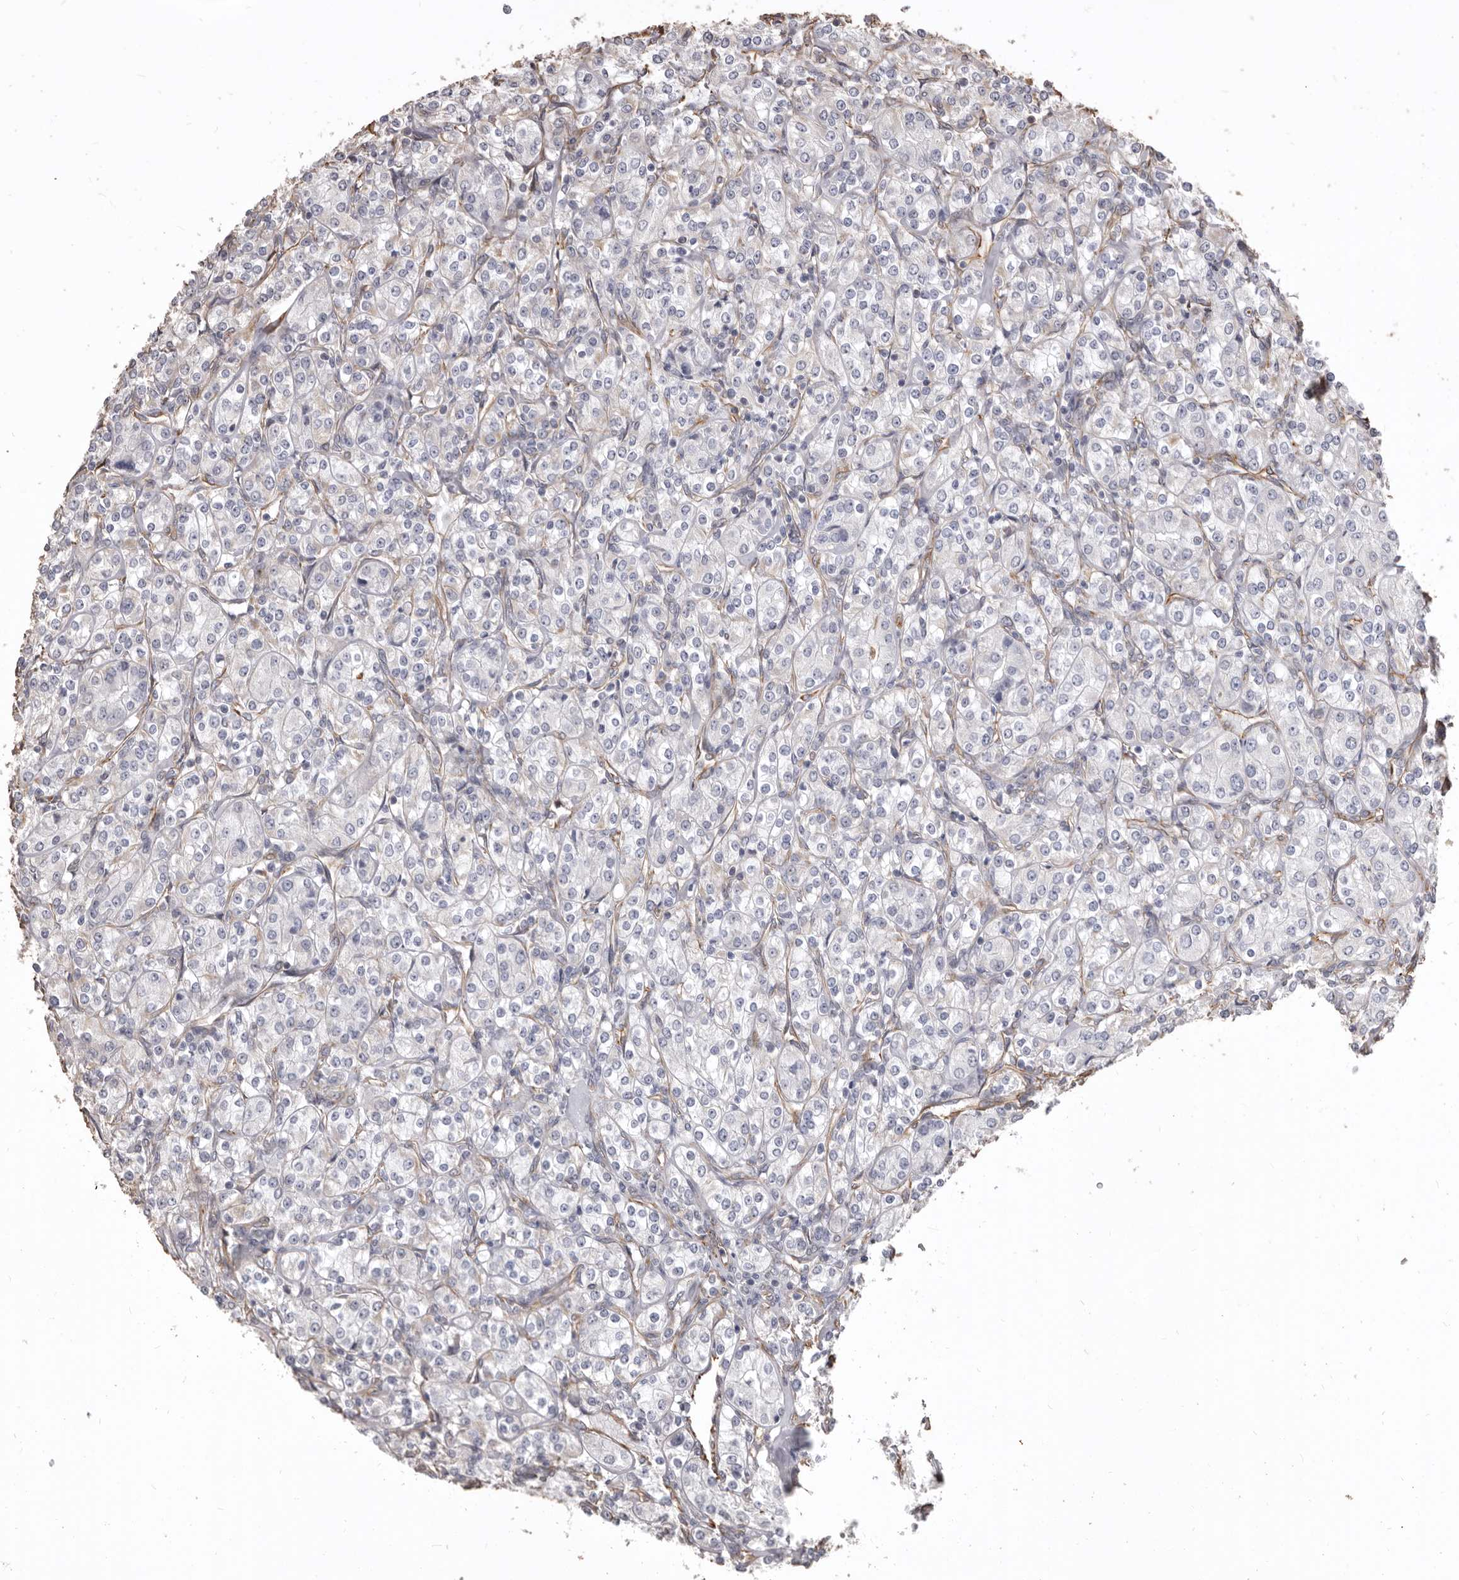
{"staining": {"intensity": "negative", "quantity": "none", "location": "none"}, "tissue": "renal cancer", "cell_type": "Tumor cells", "image_type": "cancer", "snomed": [{"axis": "morphology", "description": "Adenocarcinoma, NOS"}, {"axis": "topography", "description": "Kidney"}], "caption": "This is an IHC micrograph of human renal cancer (adenocarcinoma). There is no expression in tumor cells.", "gene": "MTURN", "patient": {"sex": "male", "age": 77}}